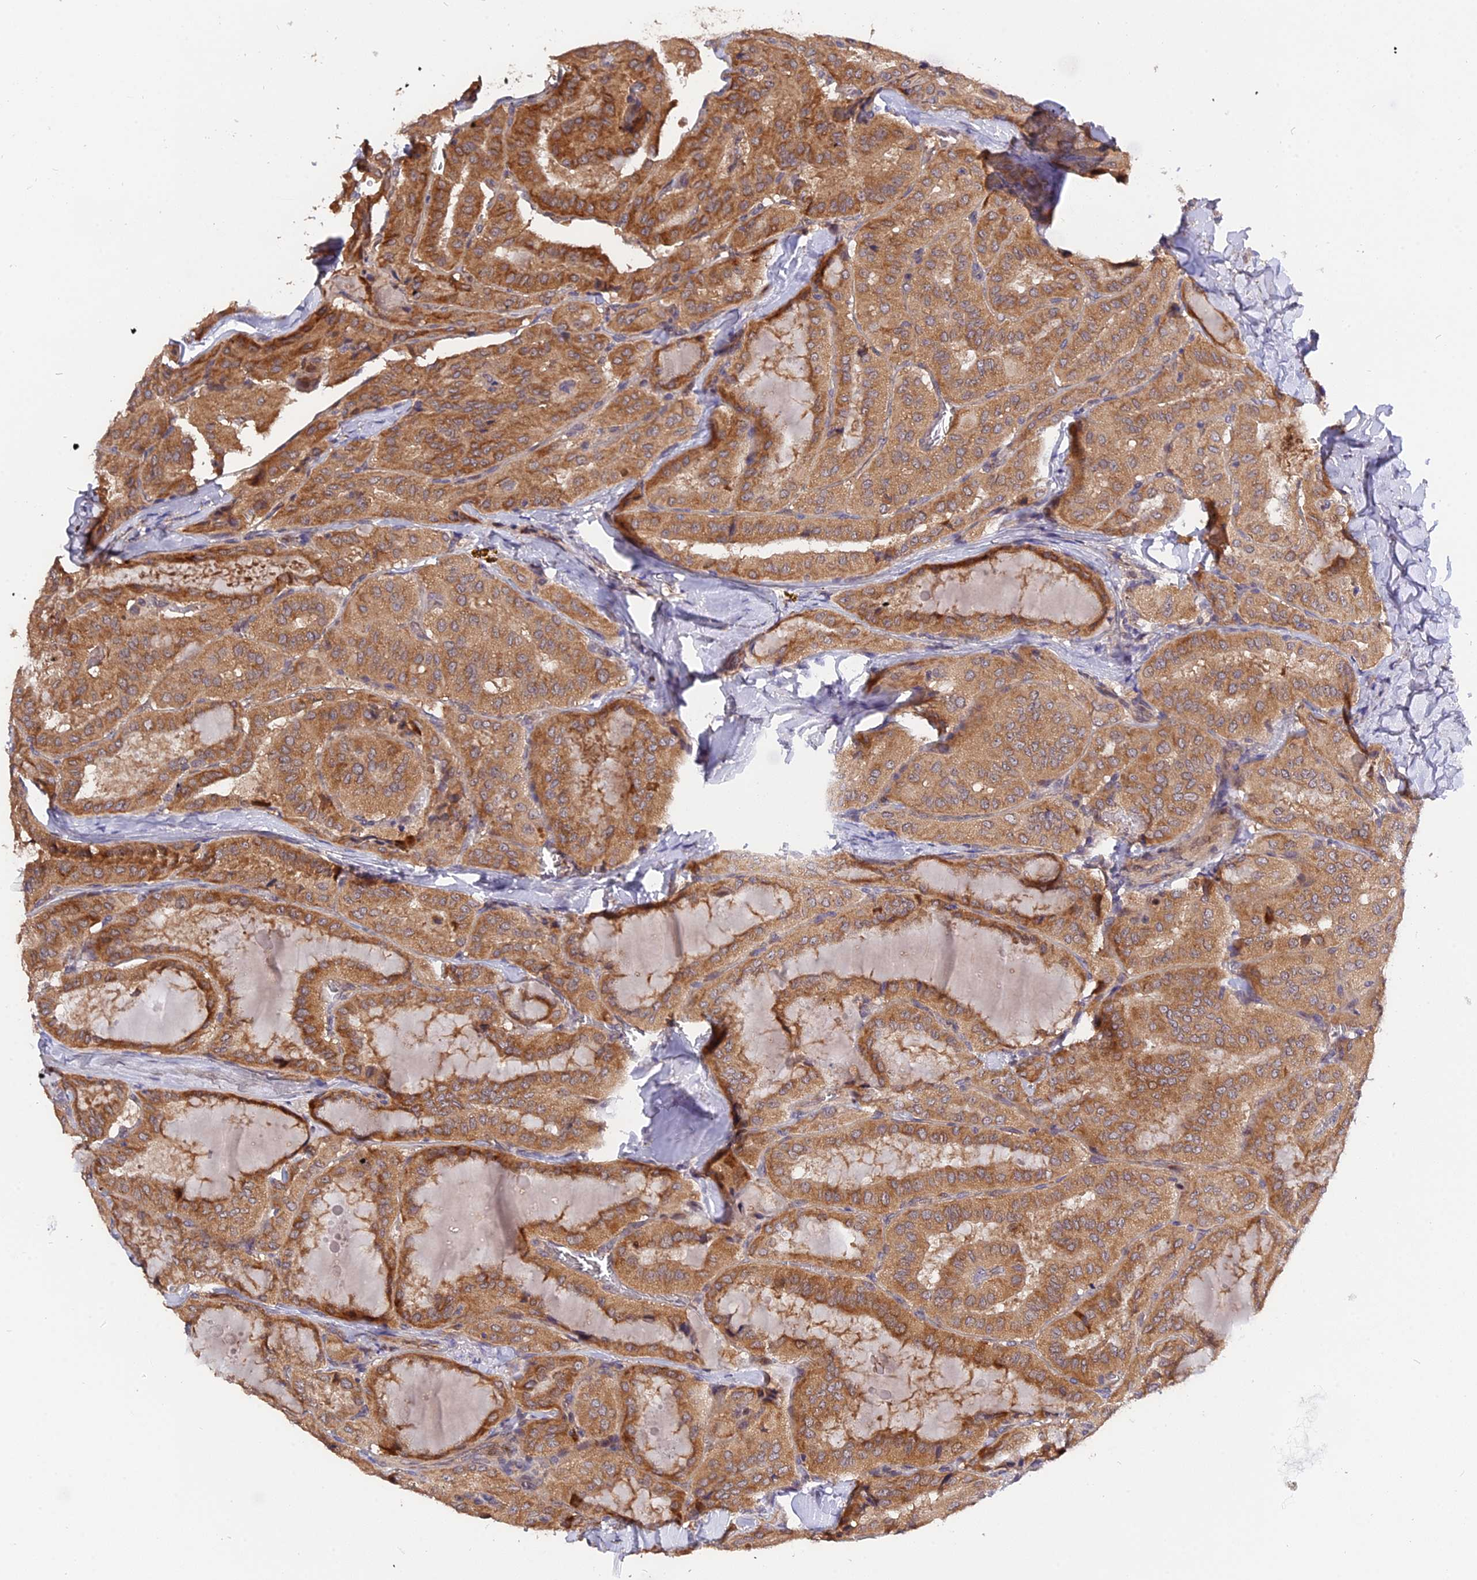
{"staining": {"intensity": "moderate", "quantity": ">75%", "location": "cytoplasmic/membranous"}, "tissue": "thyroid cancer", "cell_type": "Tumor cells", "image_type": "cancer", "snomed": [{"axis": "morphology", "description": "Normal tissue, NOS"}, {"axis": "morphology", "description": "Papillary adenocarcinoma, NOS"}, {"axis": "topography", "description": "Thyroid gland"}], "caption": "The photomicrograph shows immunohistochemical staining of papillary adenocarcinoma (thyroid). There is moderate cytoplasmic/membranous staining is appreciated in about >75% of tumor cells. (IHC, brightfield microscopy, high magnification).", "gene": "TRMT1", "patient": {"sex": "female", "age": 59}}